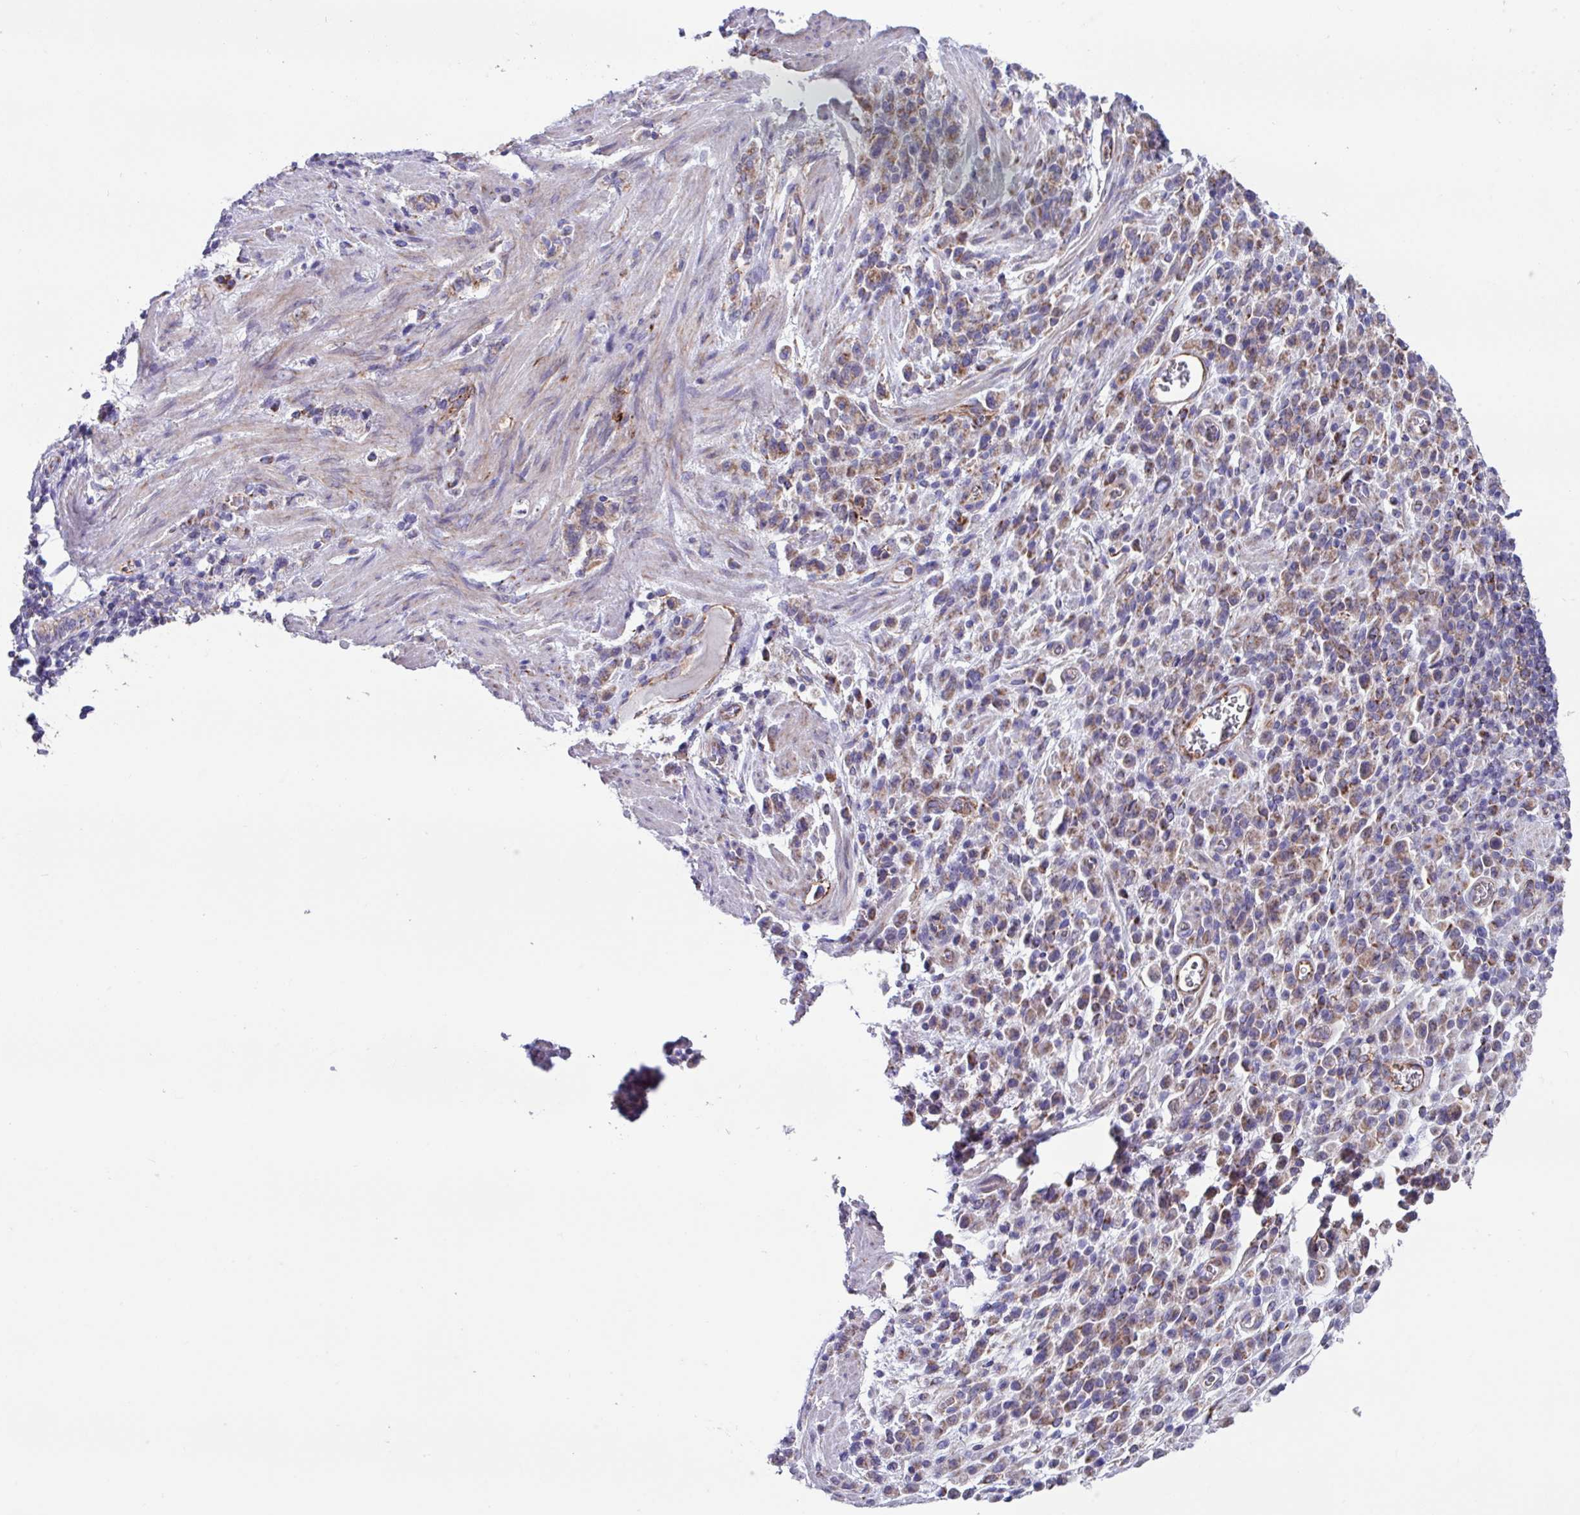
{"staining": {"intensity": "moderate", "quantity": ">75%", "location": "cytoplasmic/membranous"}, "tissue": "stomach cancer", "cell_type": "Tumor cells", "image_type": "cancer", "snomed": [{"axis": "morphology", "description": "Adenocarcinoma, NOS"}, {"axis": "topography", "description": "Stomach"}], "caption": "Brown immunohistochemical staining in stomach cancer reveals moderate cytoplasmic/membranous expression in approximately >75% of tumor cells.", "gene": "OTULIN", "patient": {"sex": "male", "age": 77}}